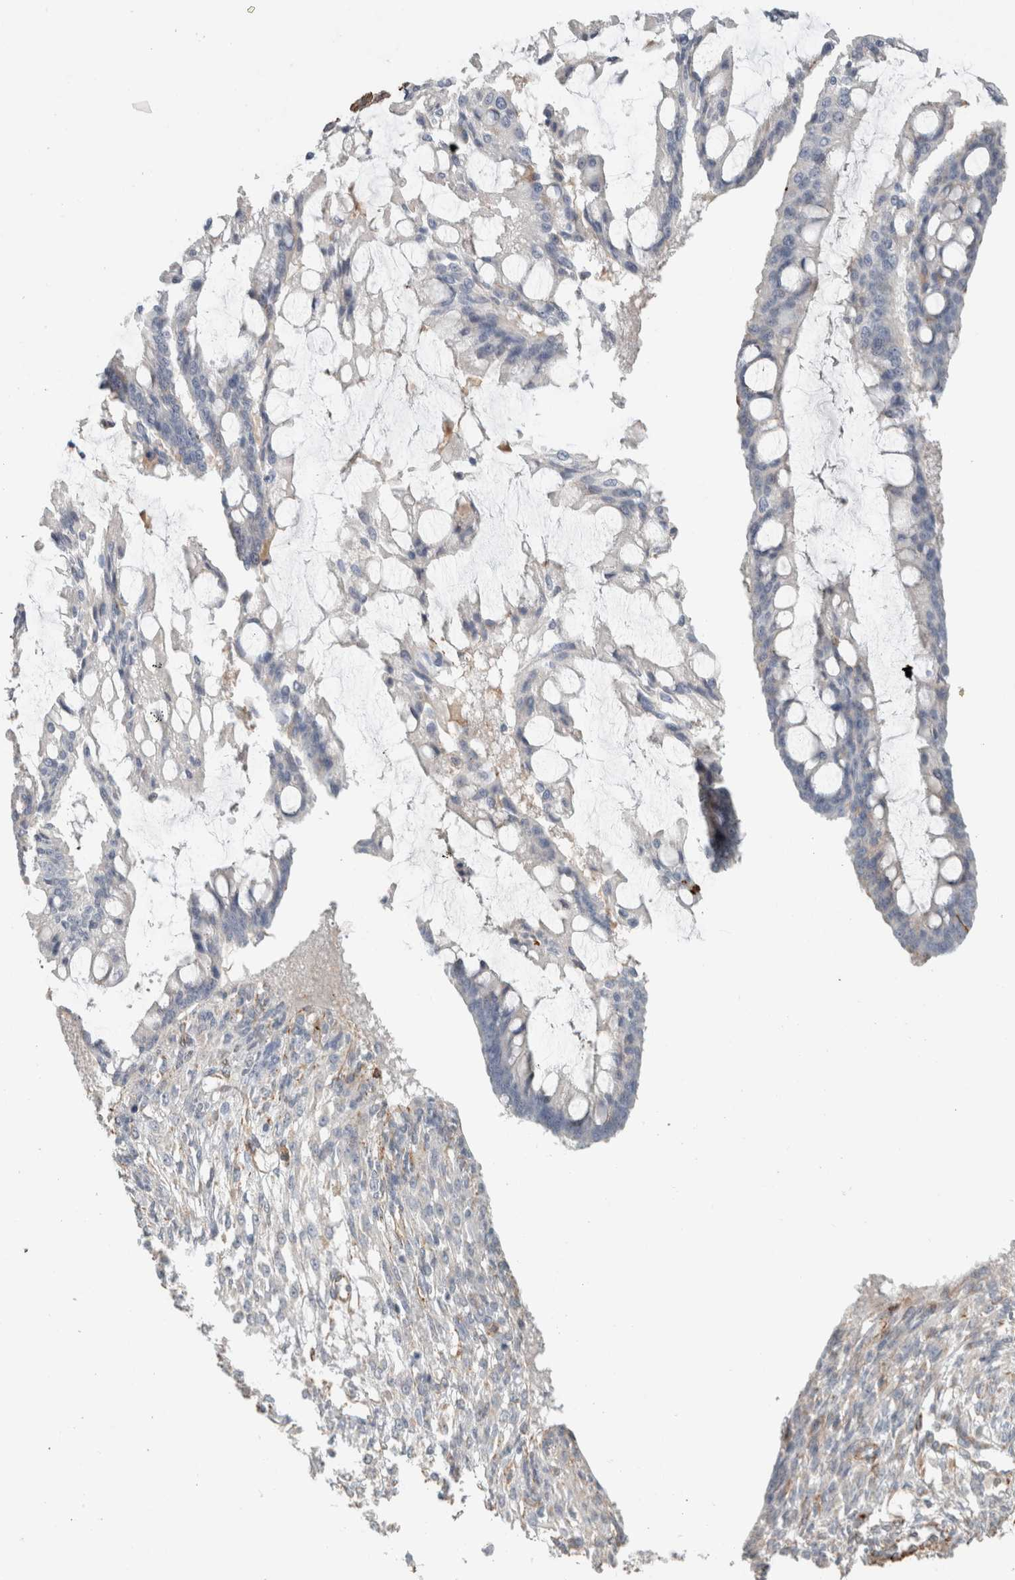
{"staining": {"intensity": "negative", "quantity": "none", "location": "none"}, "tissue": "ovarian cancer", "cell_type": "Tumor cells", "image_type": "cancer", "snomed": [{"axis": "morphology", "description": "Cystadenocarcinoma, mucinous, NOS"}, {"axis": "topography", "description": "Ovary"}], "caption": "Immunohistochemical staining of human ovarian mucinous cystadenocarcinoma displays no significant positivity in tumor cells.", "gene": "LY86", "patient": {"sex": "female", "age": 73}}